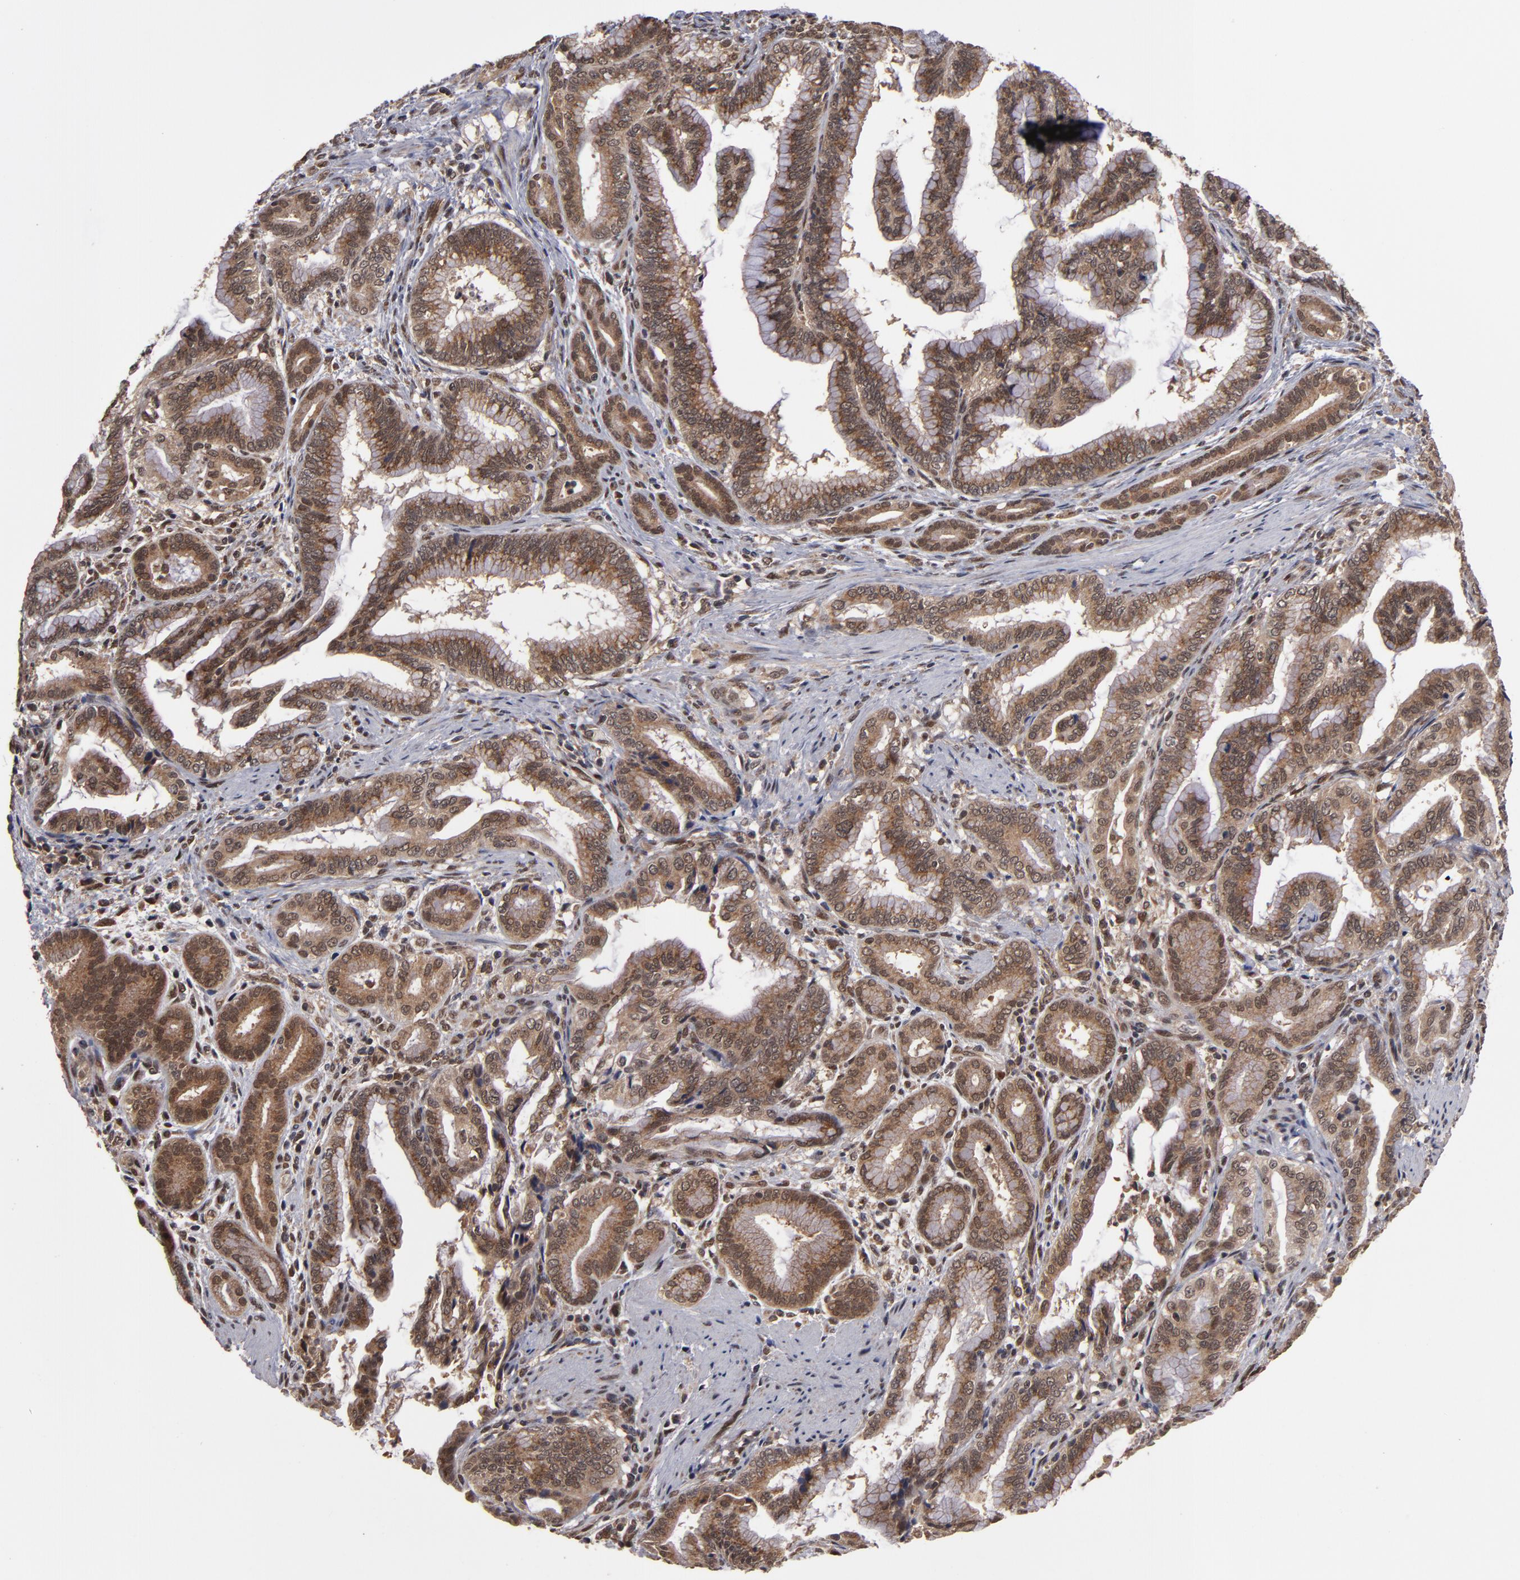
{"staining": {"intensity": "moderate", "quantity": ">75%", "location": "cytoplasmic/membranous"}, "tissue": "pancreatic cancer", "cell_type": "Tumor cells", "image_type": "cancer", "snomed": [{"axis": "morphology", "description": "Adenocarcinoma, NOS"}, {"axis": "topography", "description": "Pancreas"}], "caption": "The immunohistochemical stain highlights moderate cytoplasmic/membranous expression in tumor cells of pancreatic adenocarcinoma tissue. Using DAB (brown) and hematoxylin (blue) stains, captured at high magnification using brightfield microscopy.", "gene": "CUL5", "patient": {"sex": "female", "age": 64}}